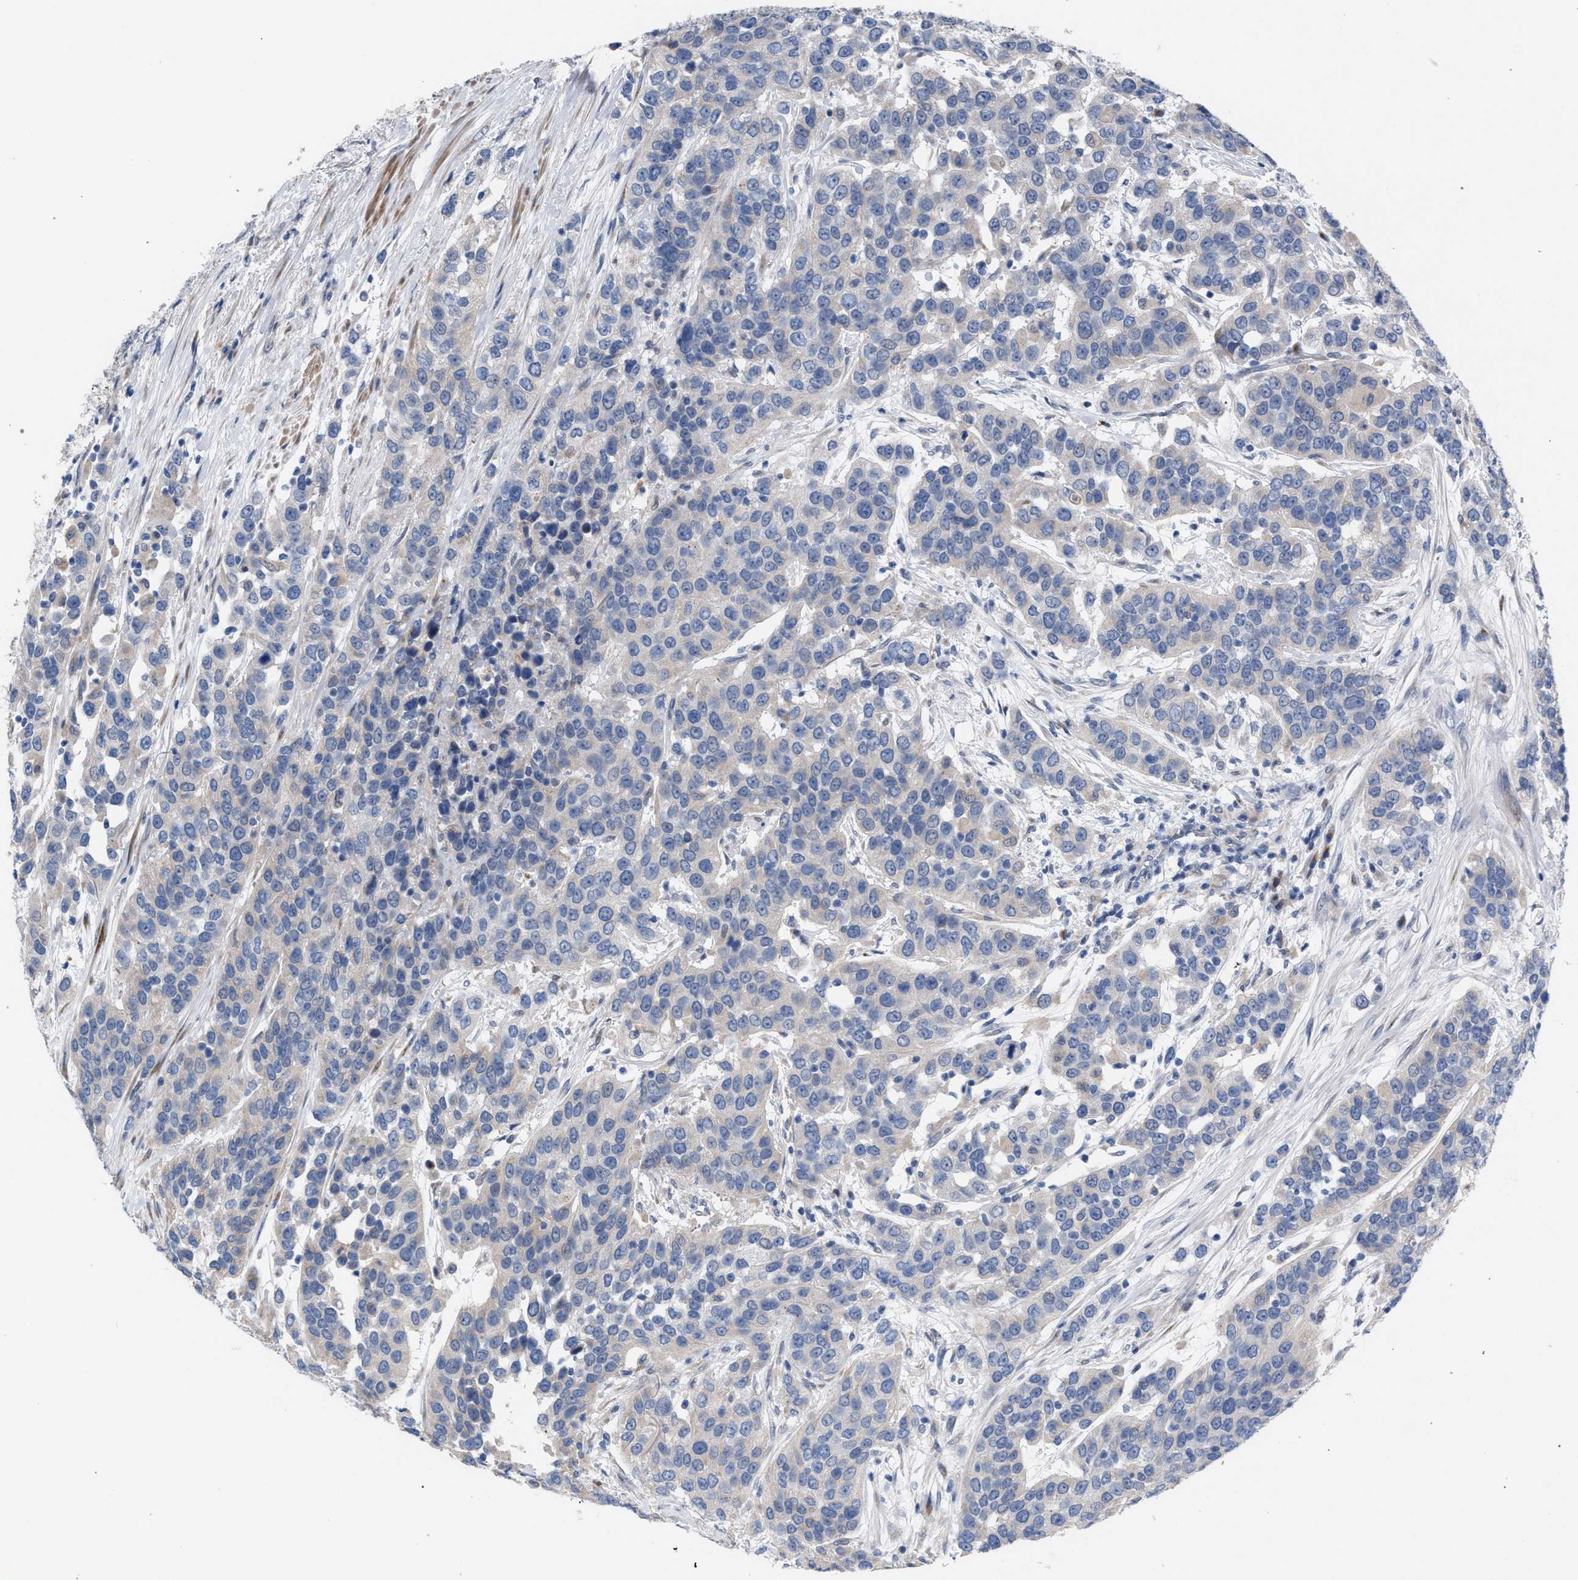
{"staining": {"intensity": "negative", "quantity": "none", "location": "none"}, "tissue": "urothelial cancer", "cell_type": "Tumor cells", "image_type": "cancer", "snomed": [{"axis": "morphology", "description": "Urothelial carcinoma, High grade"}, {"axis": "topography", "description": "Urinary bladder"}], "caption": "There is no significant expression in tumor cells of urothelial carcinoma (high-grade). Brightfield microscopy of immunohistochemistry (IHC) stained with DAB (3,3'-diaminobenzidine) (brown) and hematoxylin (blue), captured at high magnification.", "gene": "RNF135", "patient": {"sex": "female", "age": 80}}